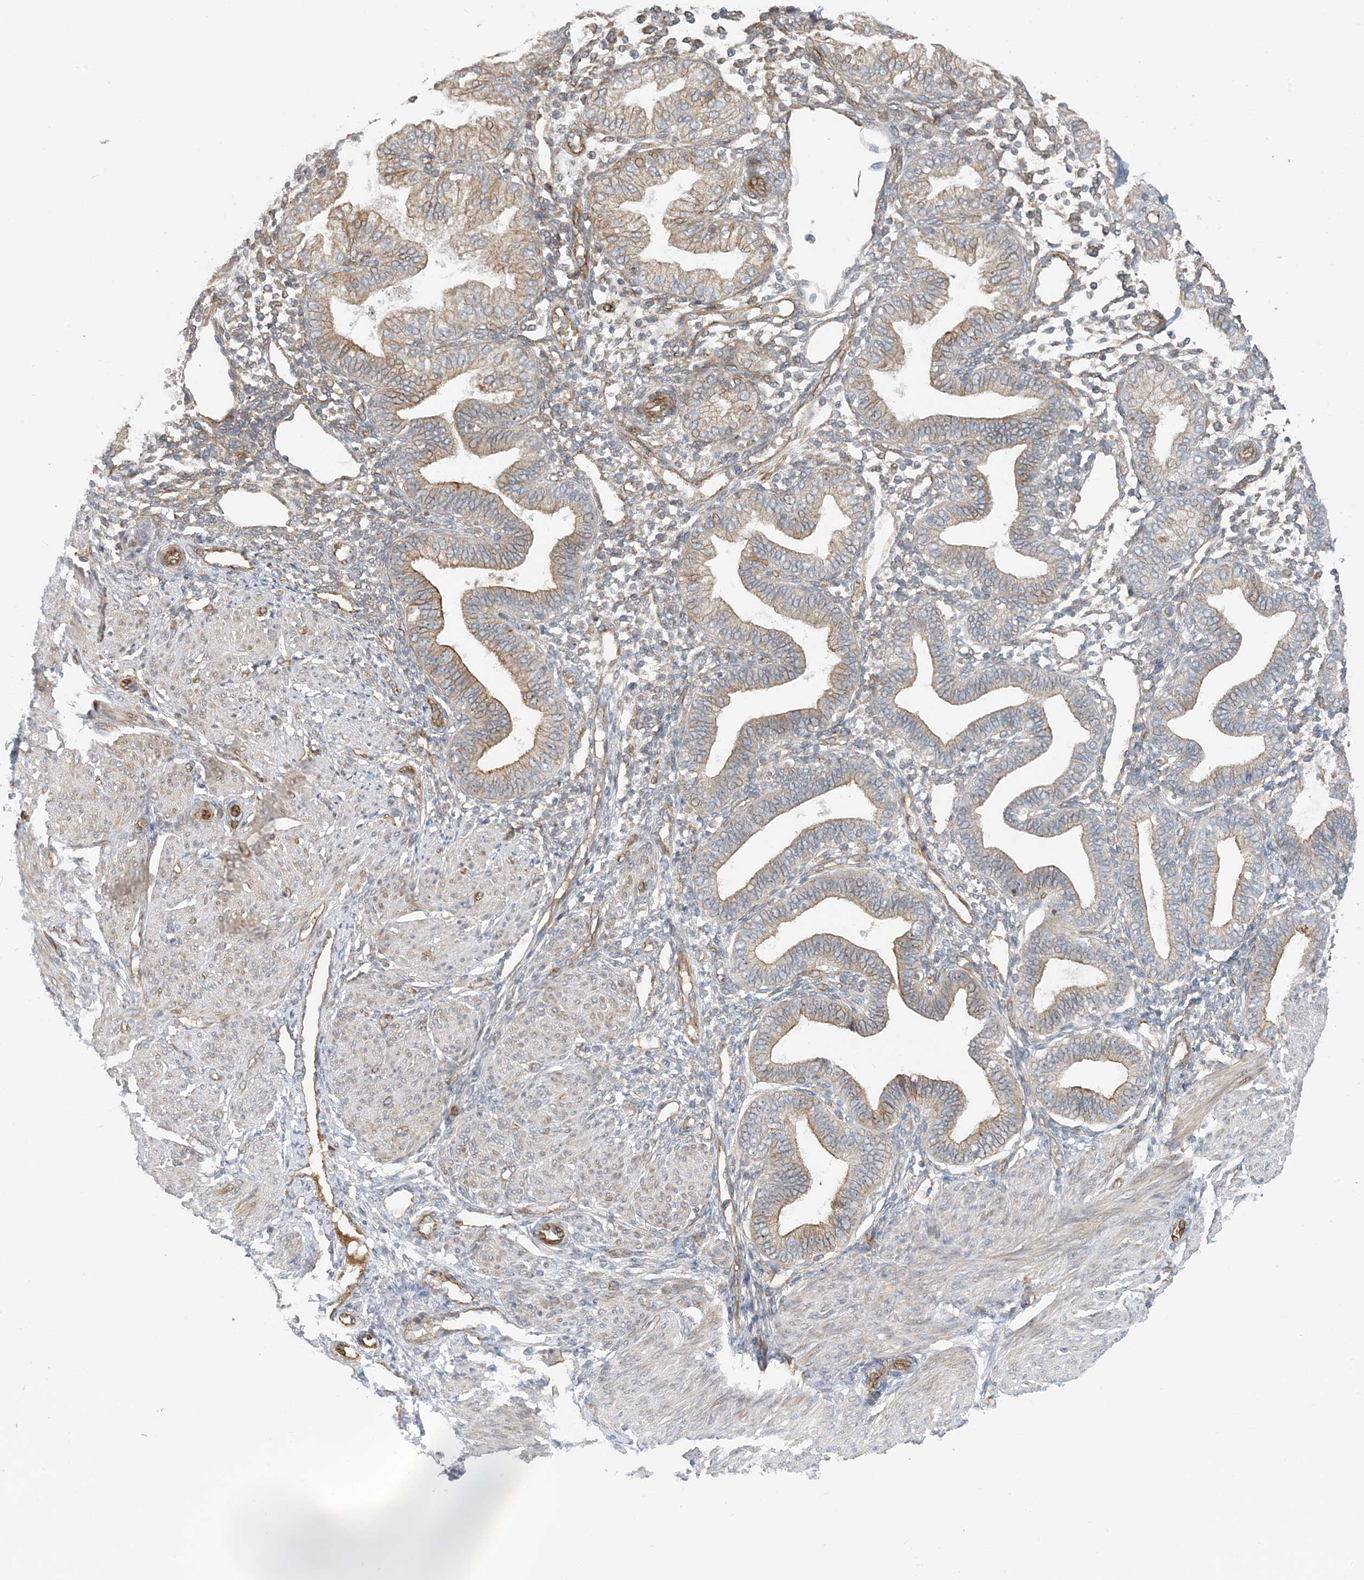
{"staining": {"intensity": "weak", "quantity": "25%-75%", "location": "cytoplasmic/membranous"}, "tissue": "endometrium", "cell_type": "Cells in endometrial stroma", "image_type": "normal", "snomed": [{"axis": "morphology", "description": "Normal tissue, NOS"}, {"axis": "topography", "description": "Endometrium"}], "caption": "Immunohistochemical staining of unremarkable endometrium reveals 25%-75% levels of weak cytoplasmic/membranous protein expression in approximately 25%-75% of cells in endometrial stroma.", "gene": "MYL5", "patient": {"sex": "female", "age": 53}}